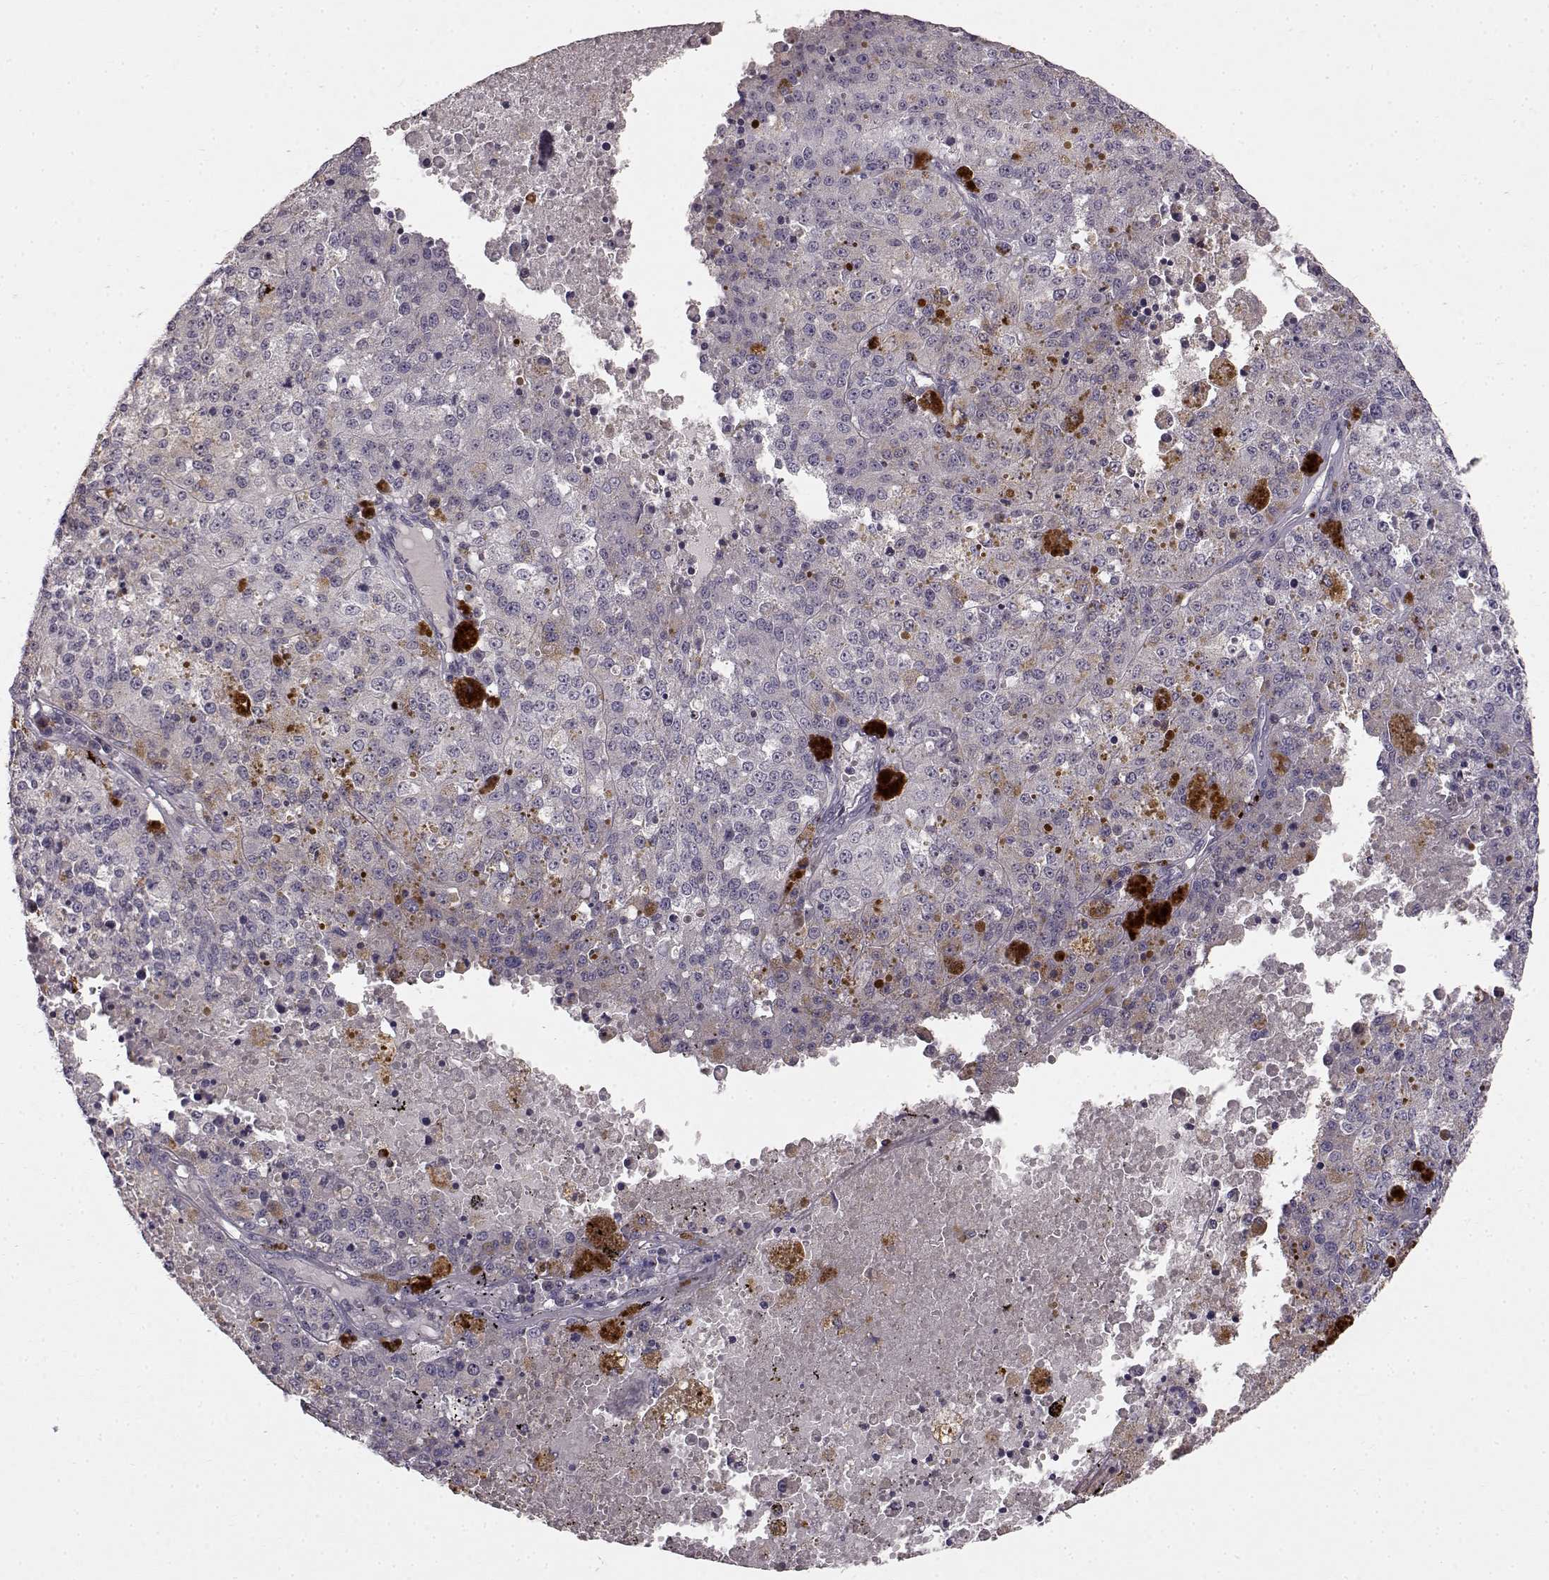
{"staining": {"intensity": "negative", "quantity": "none", "location": "none"}, "tissue": "melanoma", "cell_type": "Tumor cells", "image_type": "cancer", "snomed": [{"axis": "morphology", "description": "Malignant melanoma, Metastatic site"}, {"axis": "topography", "description": "Lymph node"}], "caption": "Tumor cells are negative for protein expression in human melanoma. (DAB (3,3'-diaminobenzidine) immunohistochemistry (IHC), high magnification).", "gene": "CCNF", "patient": {"sex": "female", "age": 64}}